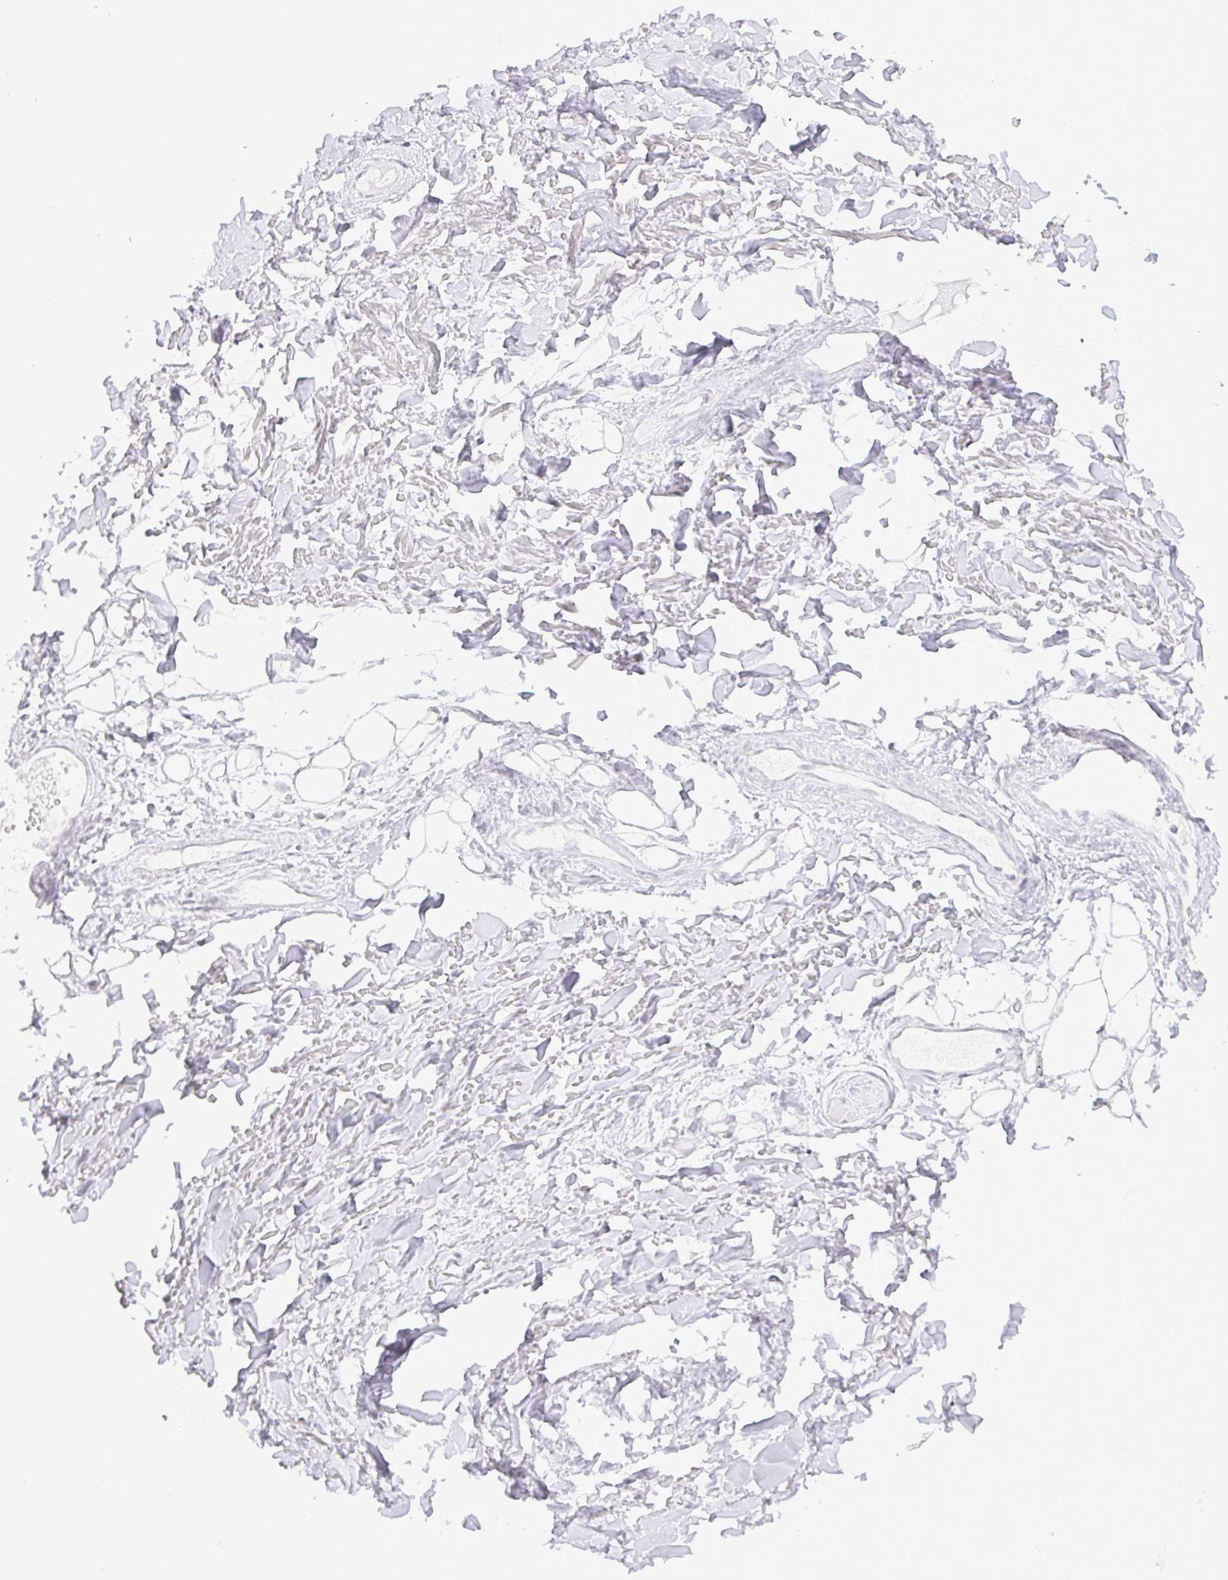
{"staining": {"intensity": "negative", "quantity": "none", "location": "none"}, "tissue": "adipose tissue", "cell_type": "Adipocytes", "image_type": "normal", "snomed": [{"axis": "morphology", "description": "Normal tissue, NOS"}, {"axis": "topography", "description": "Cartilage tissue"}], "caption": "Adipose tissue was stained to show a protein in brown. There is no significant expression in adipocytes. Nuclei are stained in blue.", "gene": "DERL2", "patient": {"sex": "male", "age": 57}}